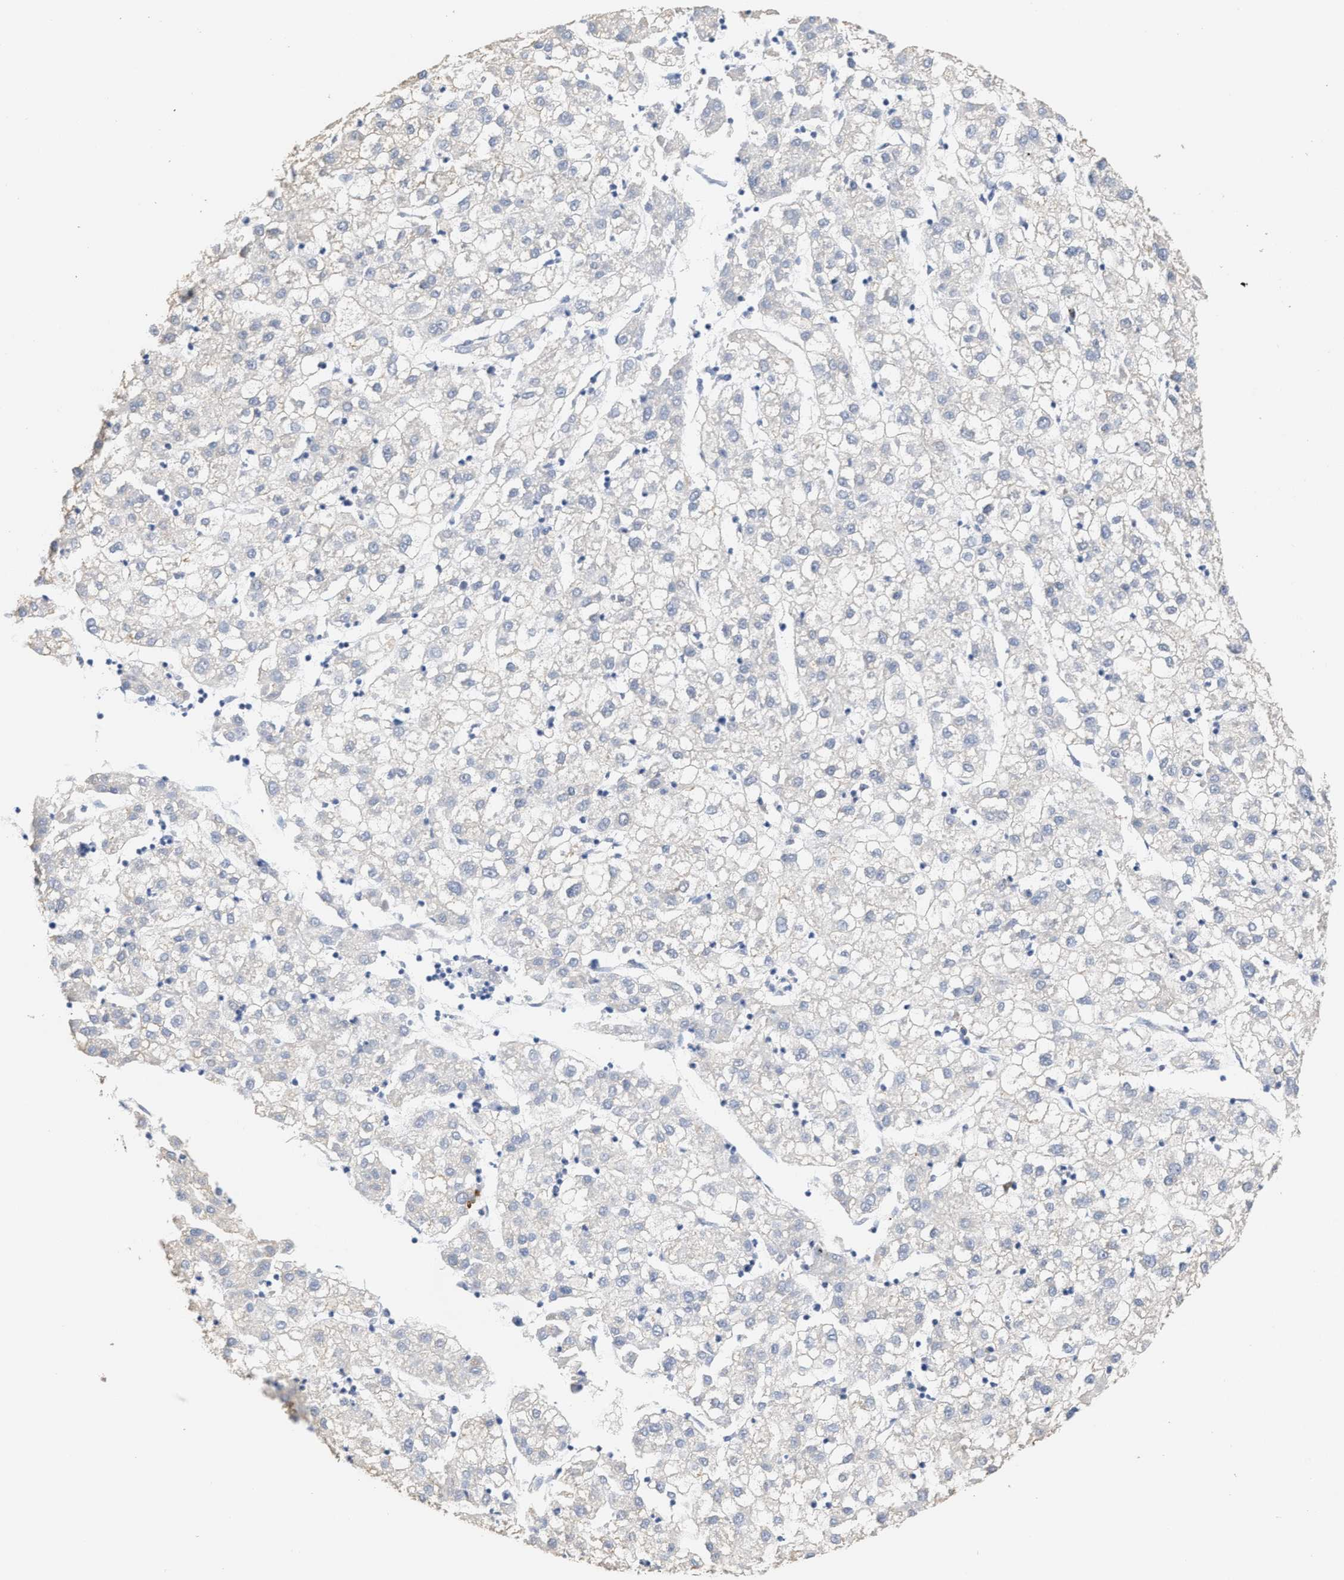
{"staining": {"intensity": "negative", "quantity": "none", "location": "none"}, "tissue": "liver cancer", "cell_type": "Tumor cells", "image_type": "cancer", "snomed": [{"axis": "morphology", "description": "Carcinoma, Hepatocellular, NOS"}, {"axis": "topography", "description": "Liver"}], "caption": "Micrograph shows no significant protein staining in tumor cells of liver hepatocellular carcinoma.", "gene": "RYR2", "patient": {"sex": "male", "age": 72}}